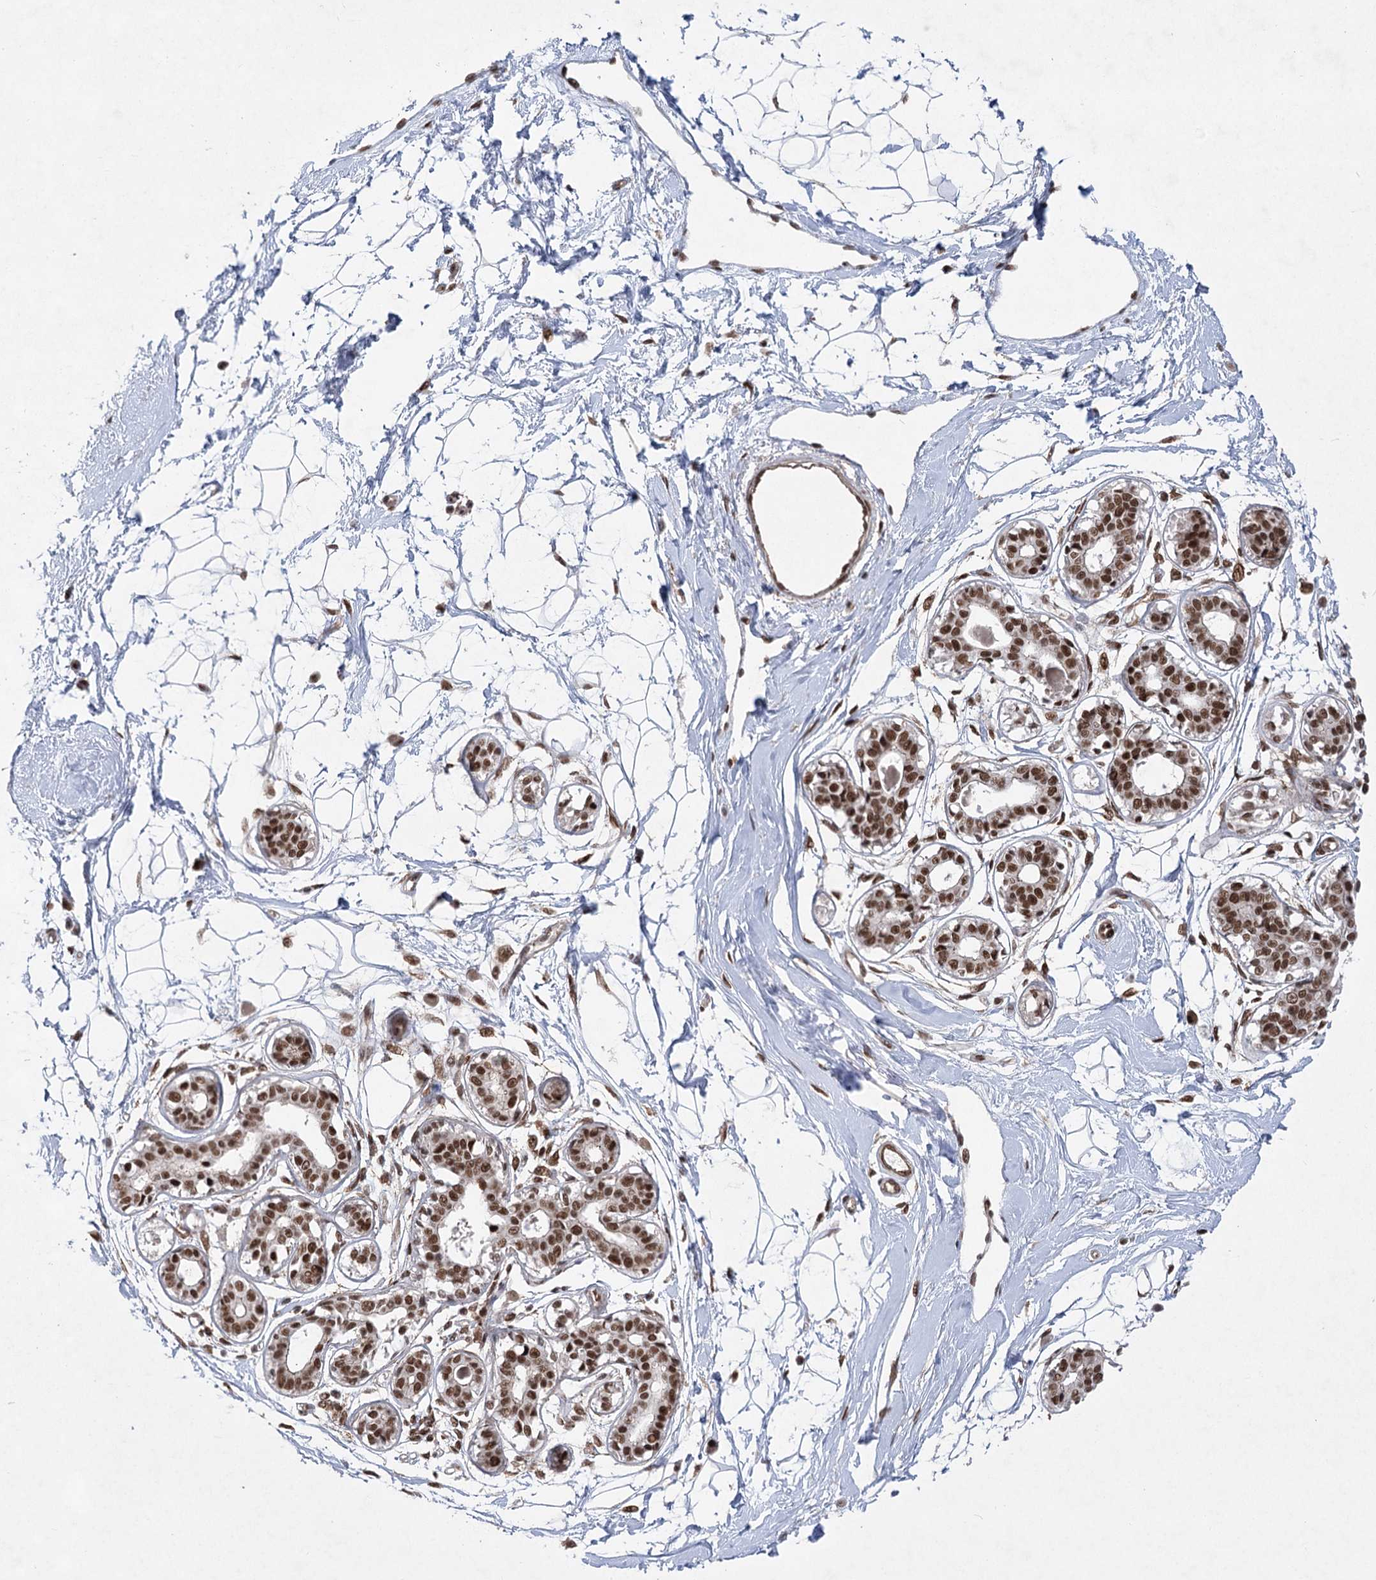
{"staining": {"intensity": "moderate", "quantity": ">75%", "location": "nuclear"}, "tissue": "breast", "cell_type": "Adipocytes", "image_type": "normal", "snomed": [{"axis": "morphology", "description": "Normal tissue, NOS"}, {"axis": "topography", "description": "Breast"}], "caption": "High-magnification brightfield microscopy of normal breast stained with DAB (brown) and counterstained with hematoxylin (blue). adipocytes exhibit moderate nuclear positivity is seen in approximately>75% of cells.", "gene": "ZCCHC8", "patient": {"sex": "female", "age": 45}}